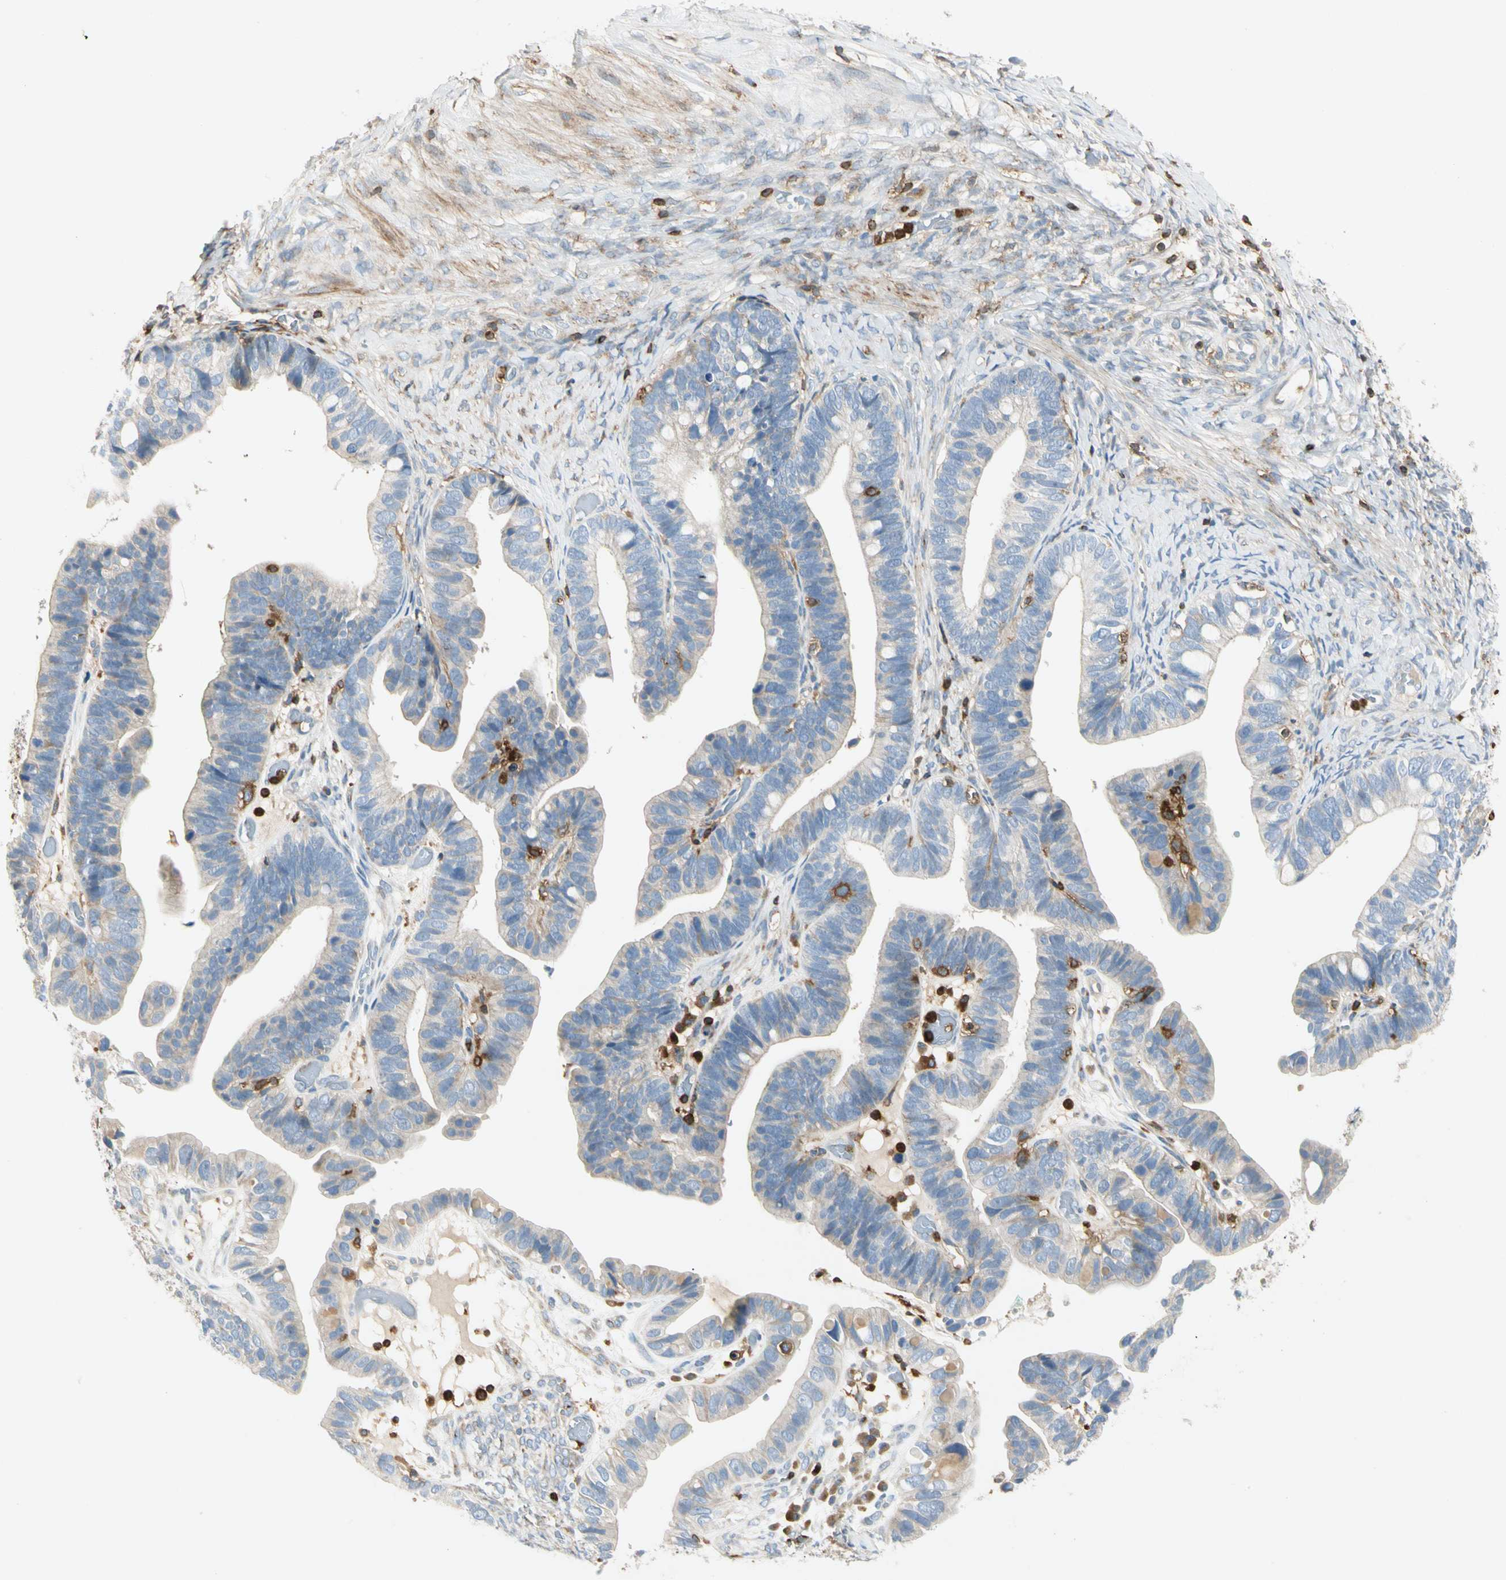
{"staining": {"intensity": "negative", "quantity": "none", "location": "none"}, "tissue": "ovarian cancer", "cell_type": "Tumor cells", "image_type": "cancer", "snomed": [{"axis": "morphology", "description": "Cystadenocarcinoma, serous, NOS"}, {"axis": "topography", "description": "Ovary"}], "caption": "There is no significant staining in tumor cells of ovarian cancer (serous cystadenocarcinoma).", "gene": "FMNL1", "patient": {"sex": "female", "age": 56}}